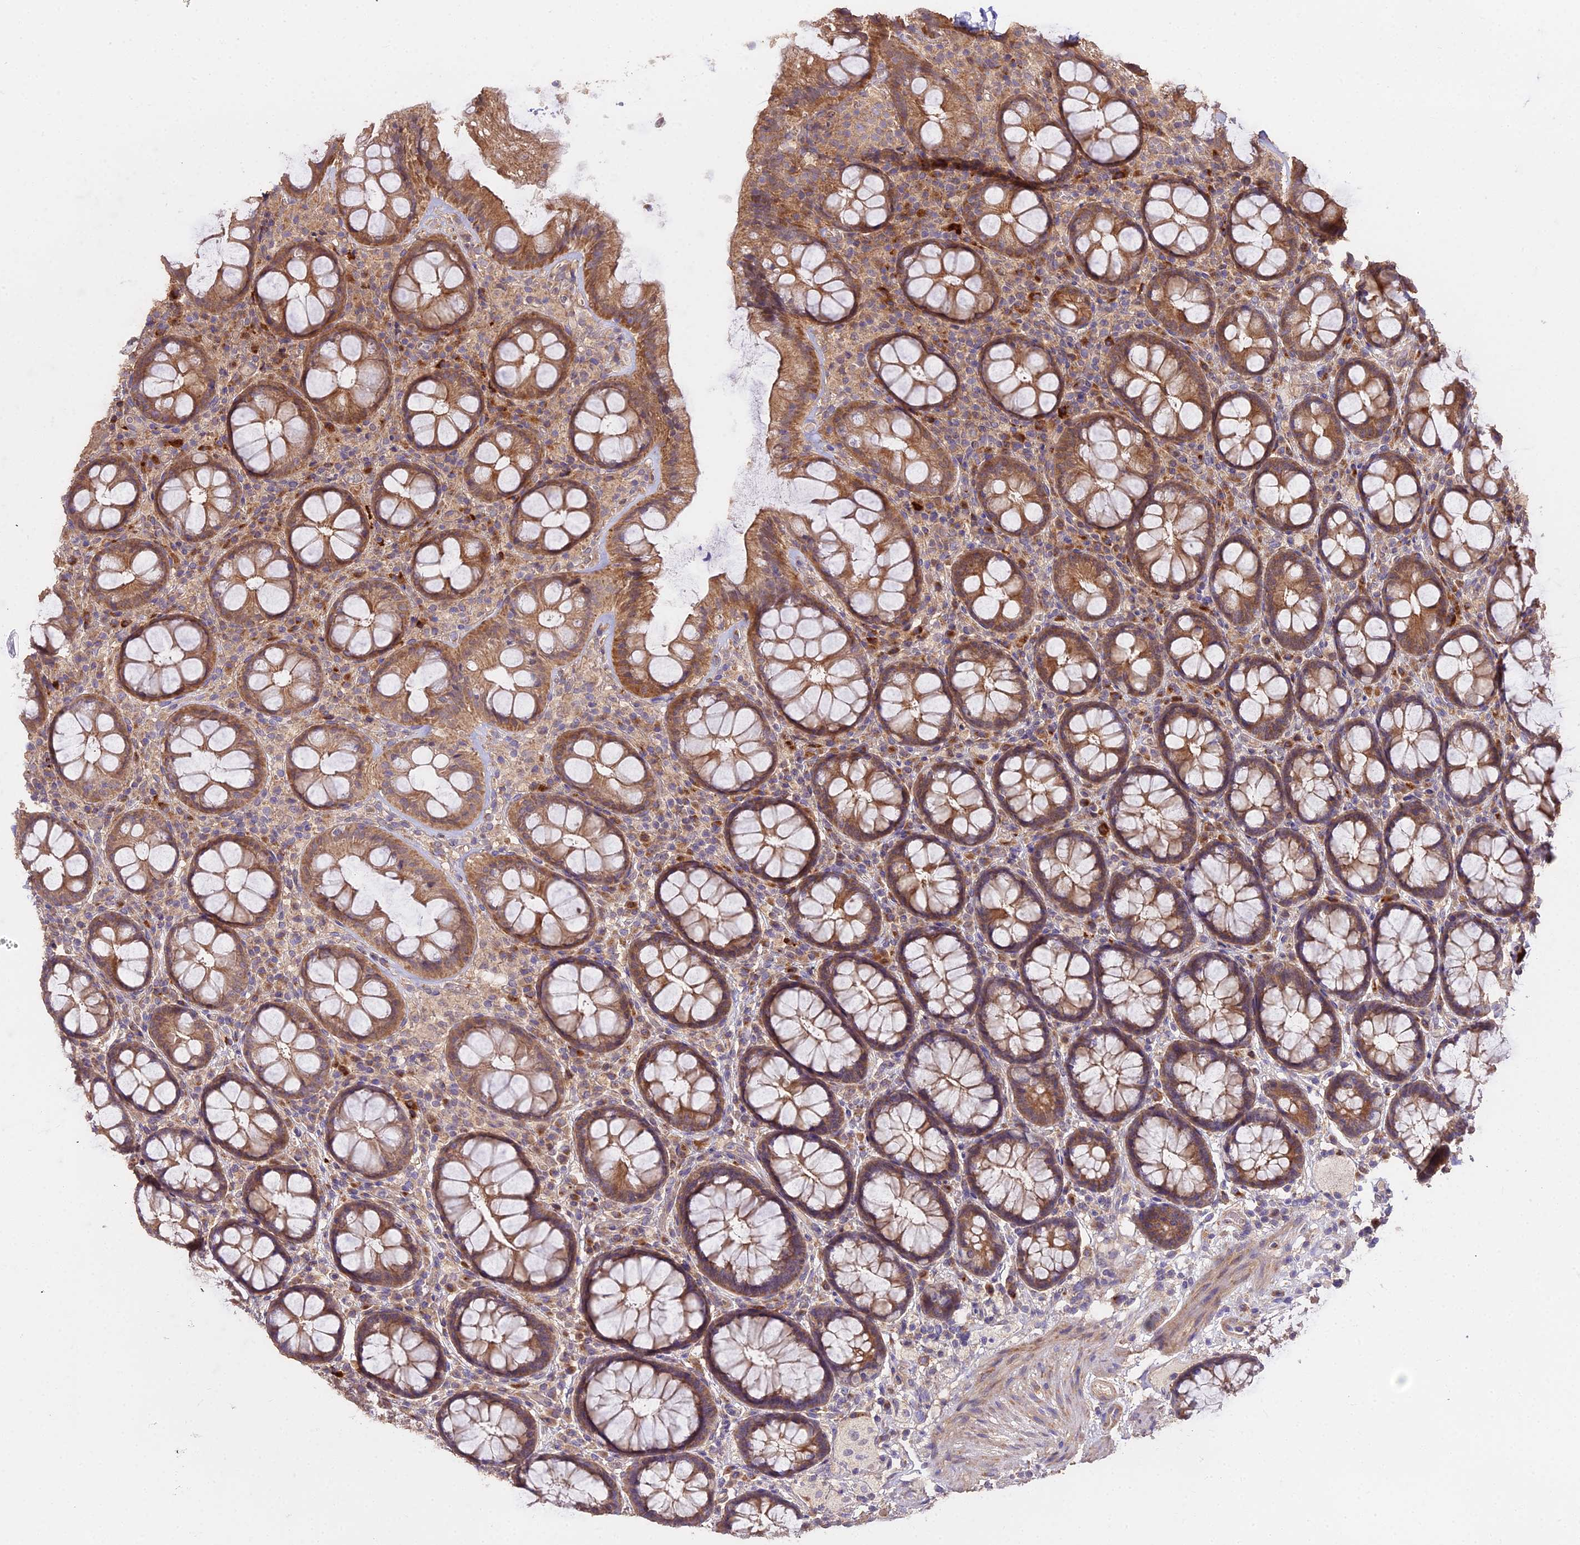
{"staining": {"intensity": "moderate", "quantity": ">75%", "location": "cytoplasmic/membranous"}, "tissue": "rectum", "cell_type": "Glandular cells", "image_type": "normal", "snomed": [{"axis": "morphology", "description": "Normal tissue, NOS"}, {"axis": "topography", "description": "Rectum"}], "caption": "Immunohistochemistry (DAB) staining of benign rectum shows moderate cytoplasmic/membranous protein staining in approximately >75% of glandular cells. (IHC, brightfield microscopy, high magnification).", "gene": "METTL13", "patient": {"sex": "male", "age": 83}}